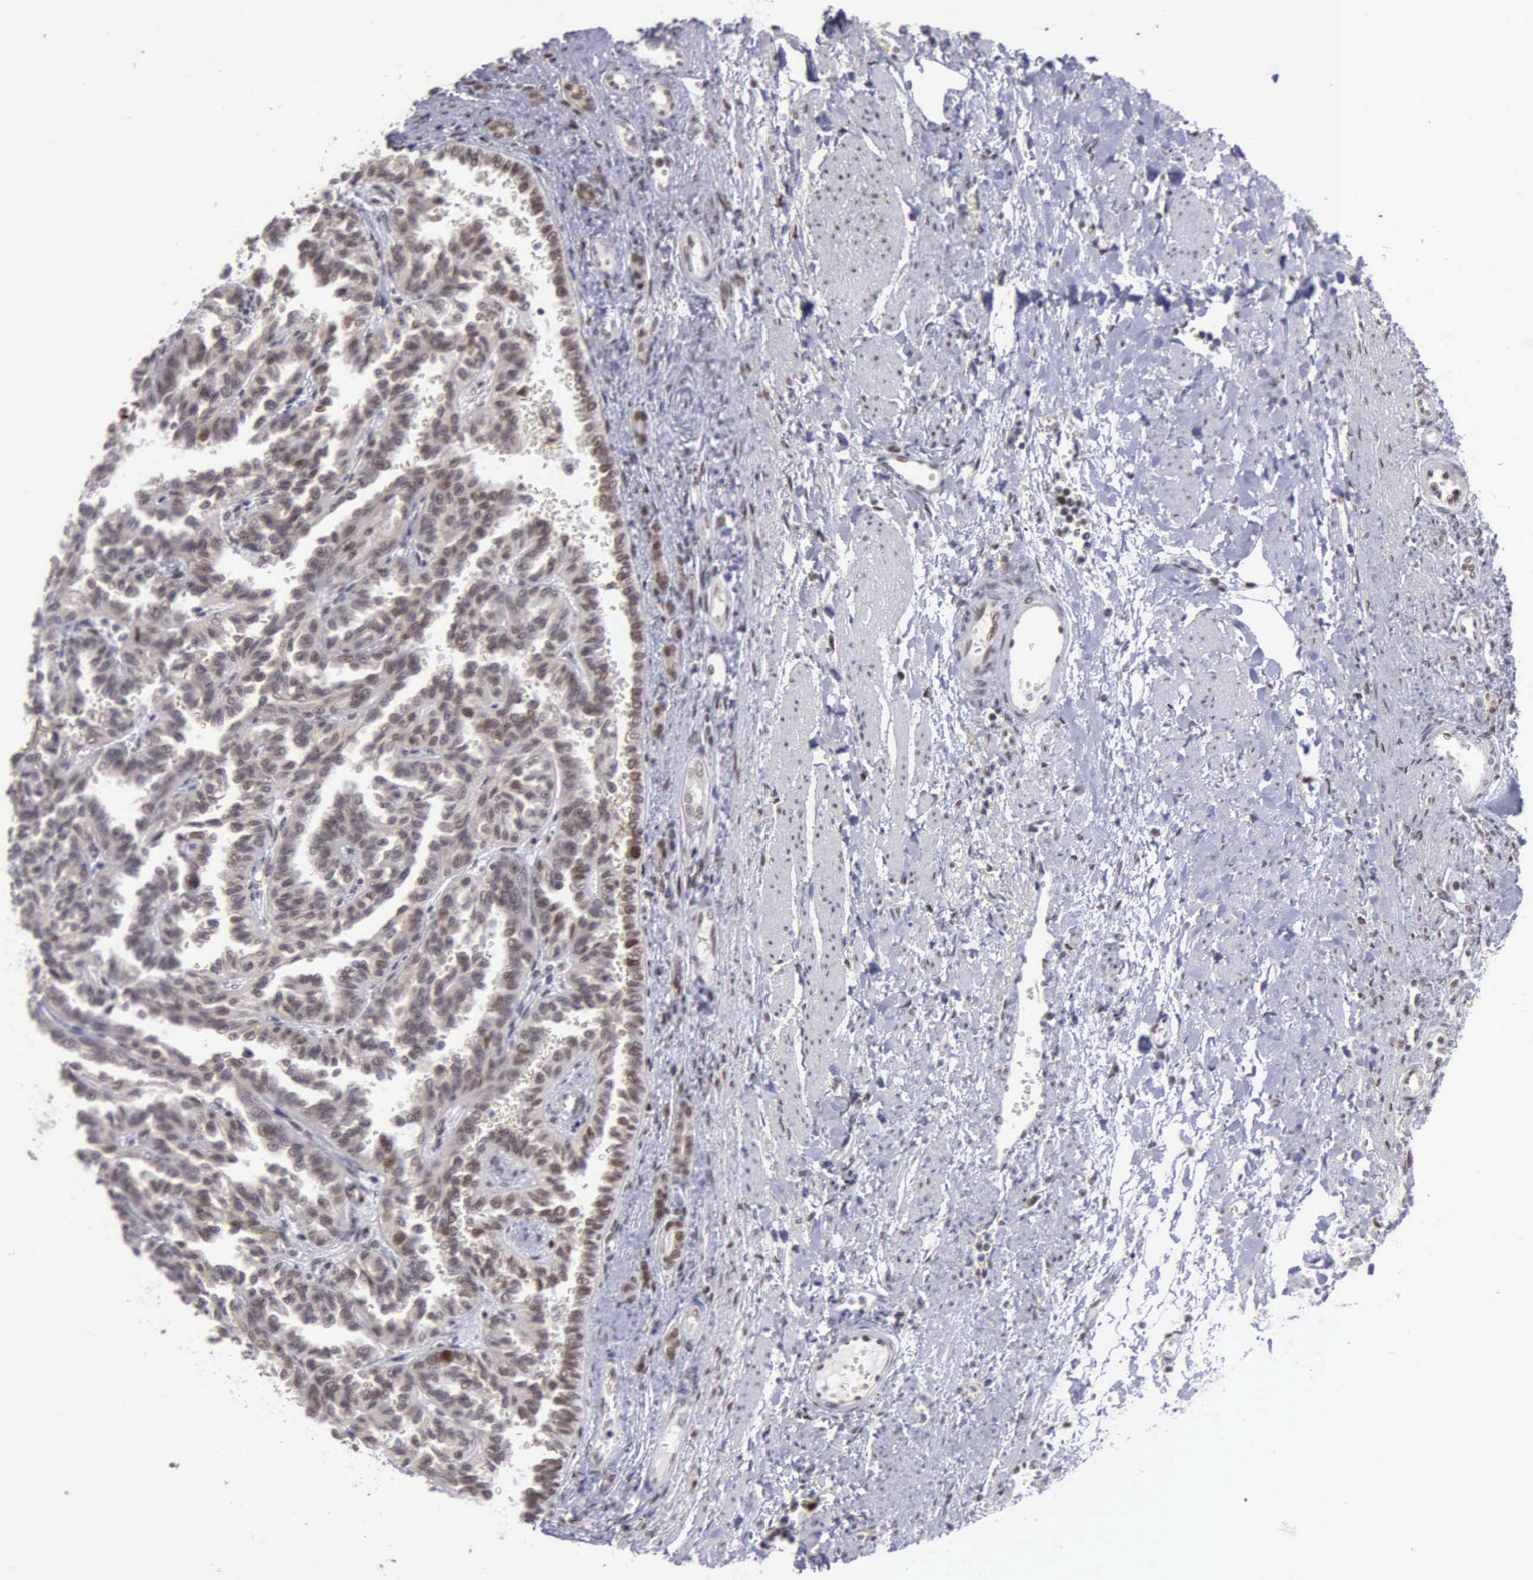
{"staining": {"intensity": "weak", "quantity": "25%-75%", "location": "cytoplasmic/membranous,nuclear"}, "tissue": "renal cancer", "cell_type": "Tumor cells", "image_type": "cancer", "snomed": [{"axis": "morphology", "description": "Inflammation, NOS"}, {"axis": "morphology", "description": "Adenocarcinoma, NOS"}, {"axis": "topography", "description": "Kidney"}], "caption": "A brown stain labels weak cytoplasmic/membranous and nuclear staining of a protein in human renal adenocarcinoma tumor cells.", "gene": "UBR7", "patient": {"sex": "male", "age": 68}}